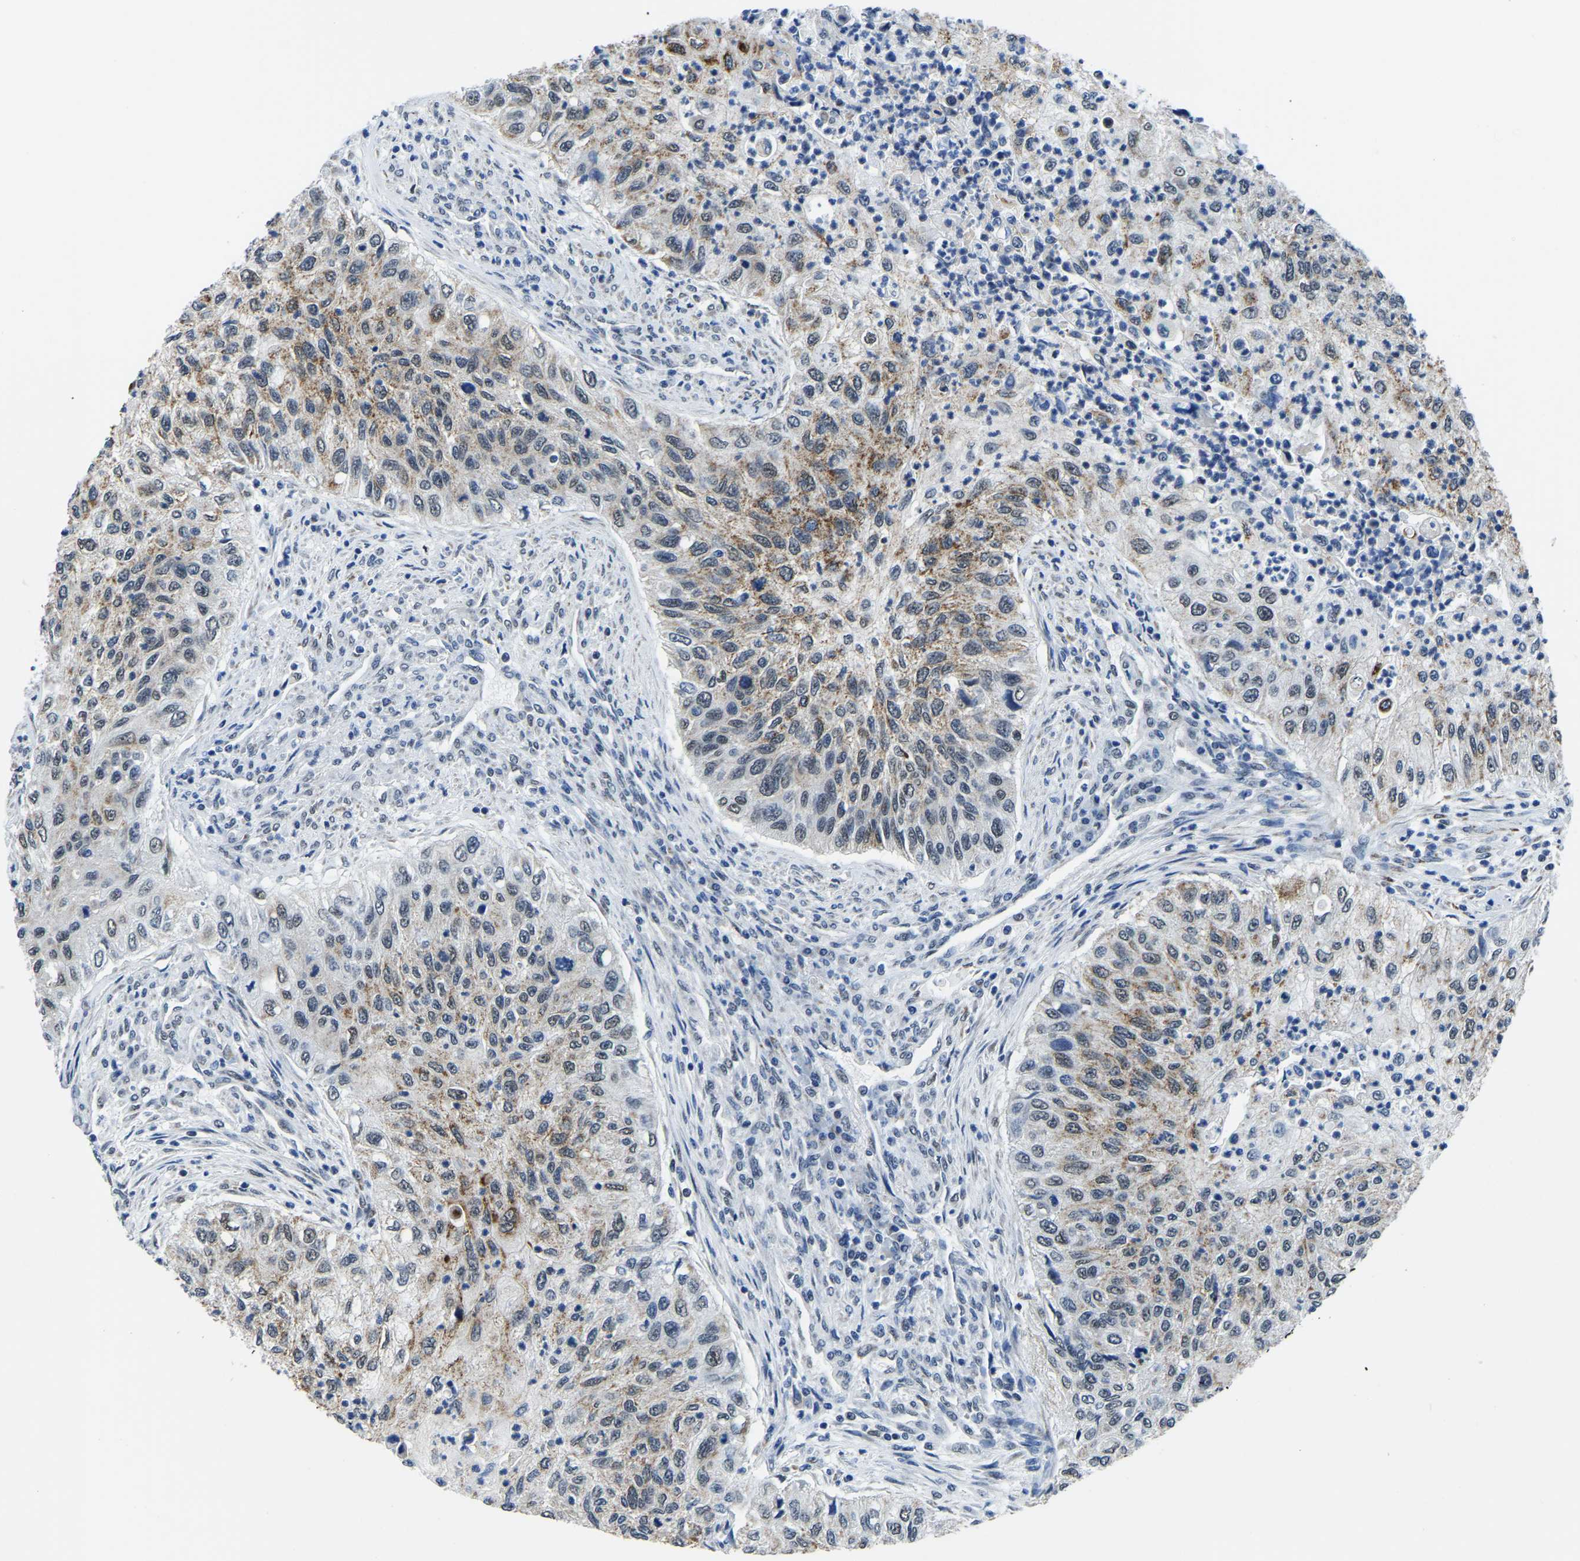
{"staining": {"intensity": "moderate", "quantity": ">75%", "location": "cytoplasmic/membranous"}, "tissue": "urothelial cancer", "cell_type": "Tumor cells", "image_type": "cancer", "snomed": [{"axis": "morphology", "description": "Urothelial carcinoma, High grade"}, {"axis": "topography", "description": "Urinary bladder"}], "caption": "Immunohistochemistry (IHC) (DAB) staining of high-grade urothelial carcinoma displays moderate cytoplasmic/membranous protein staining in about >75% of tumor cells.", "gene": "BNIP3L", "patient": {"sex": "female", "age": 60}}